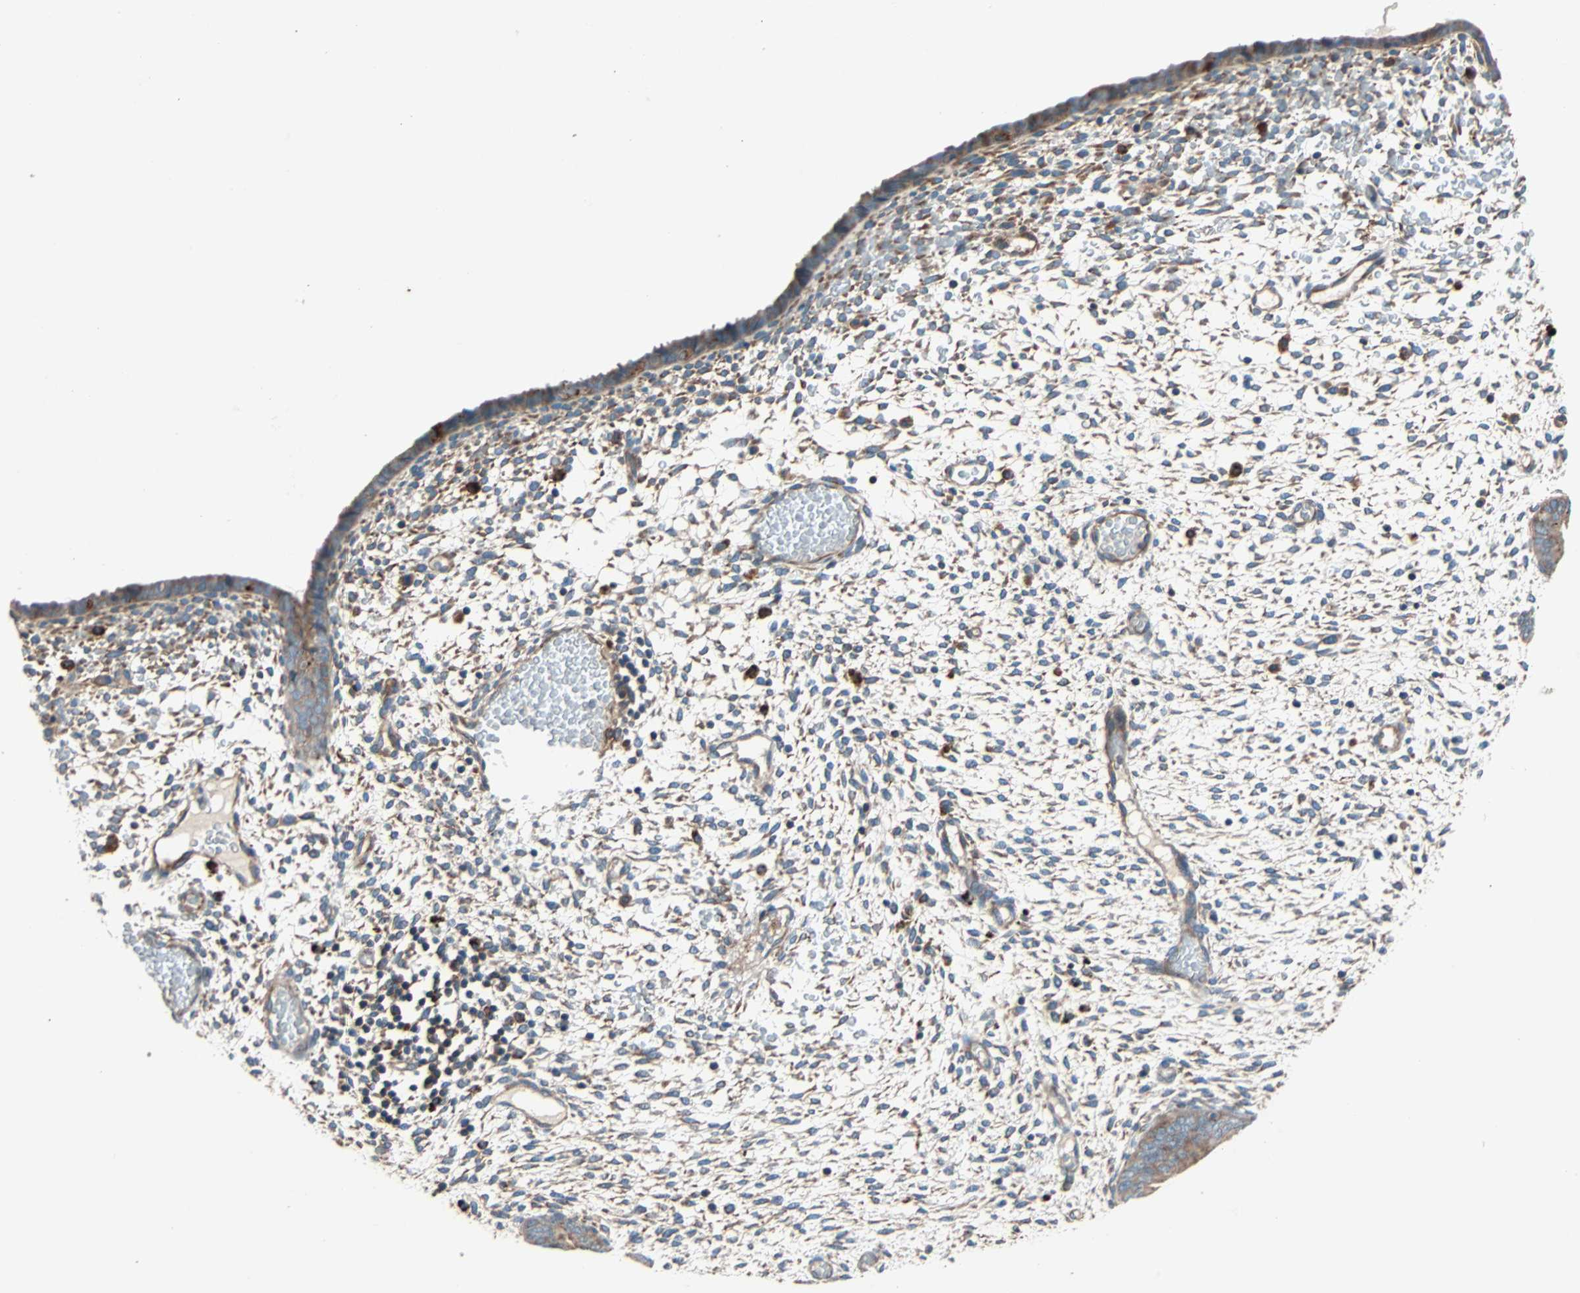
{"staining": {"intensity": "moderate", "quantity": "25%-75%", "location": "cytoplasmic/membranous"}, "tissue": "endometrium", "cell_type": "Cells in endometrial stroma", "image_type": "normal", "snomed": [{"axis": "morphology", "description": "Normal tissue, NOS"}, {"axis": "topography", "description": "Endometrium"}], "caption": "A high-resolution micrograph shows immunohistochemistry staining of benign endometrium, which displays moderate cytoplasmic/membranous positivity in about 25%-75% of cells in endometrial stroma.", "gene": "PHYH", "patient": {"sex": "female", "age": 42}}